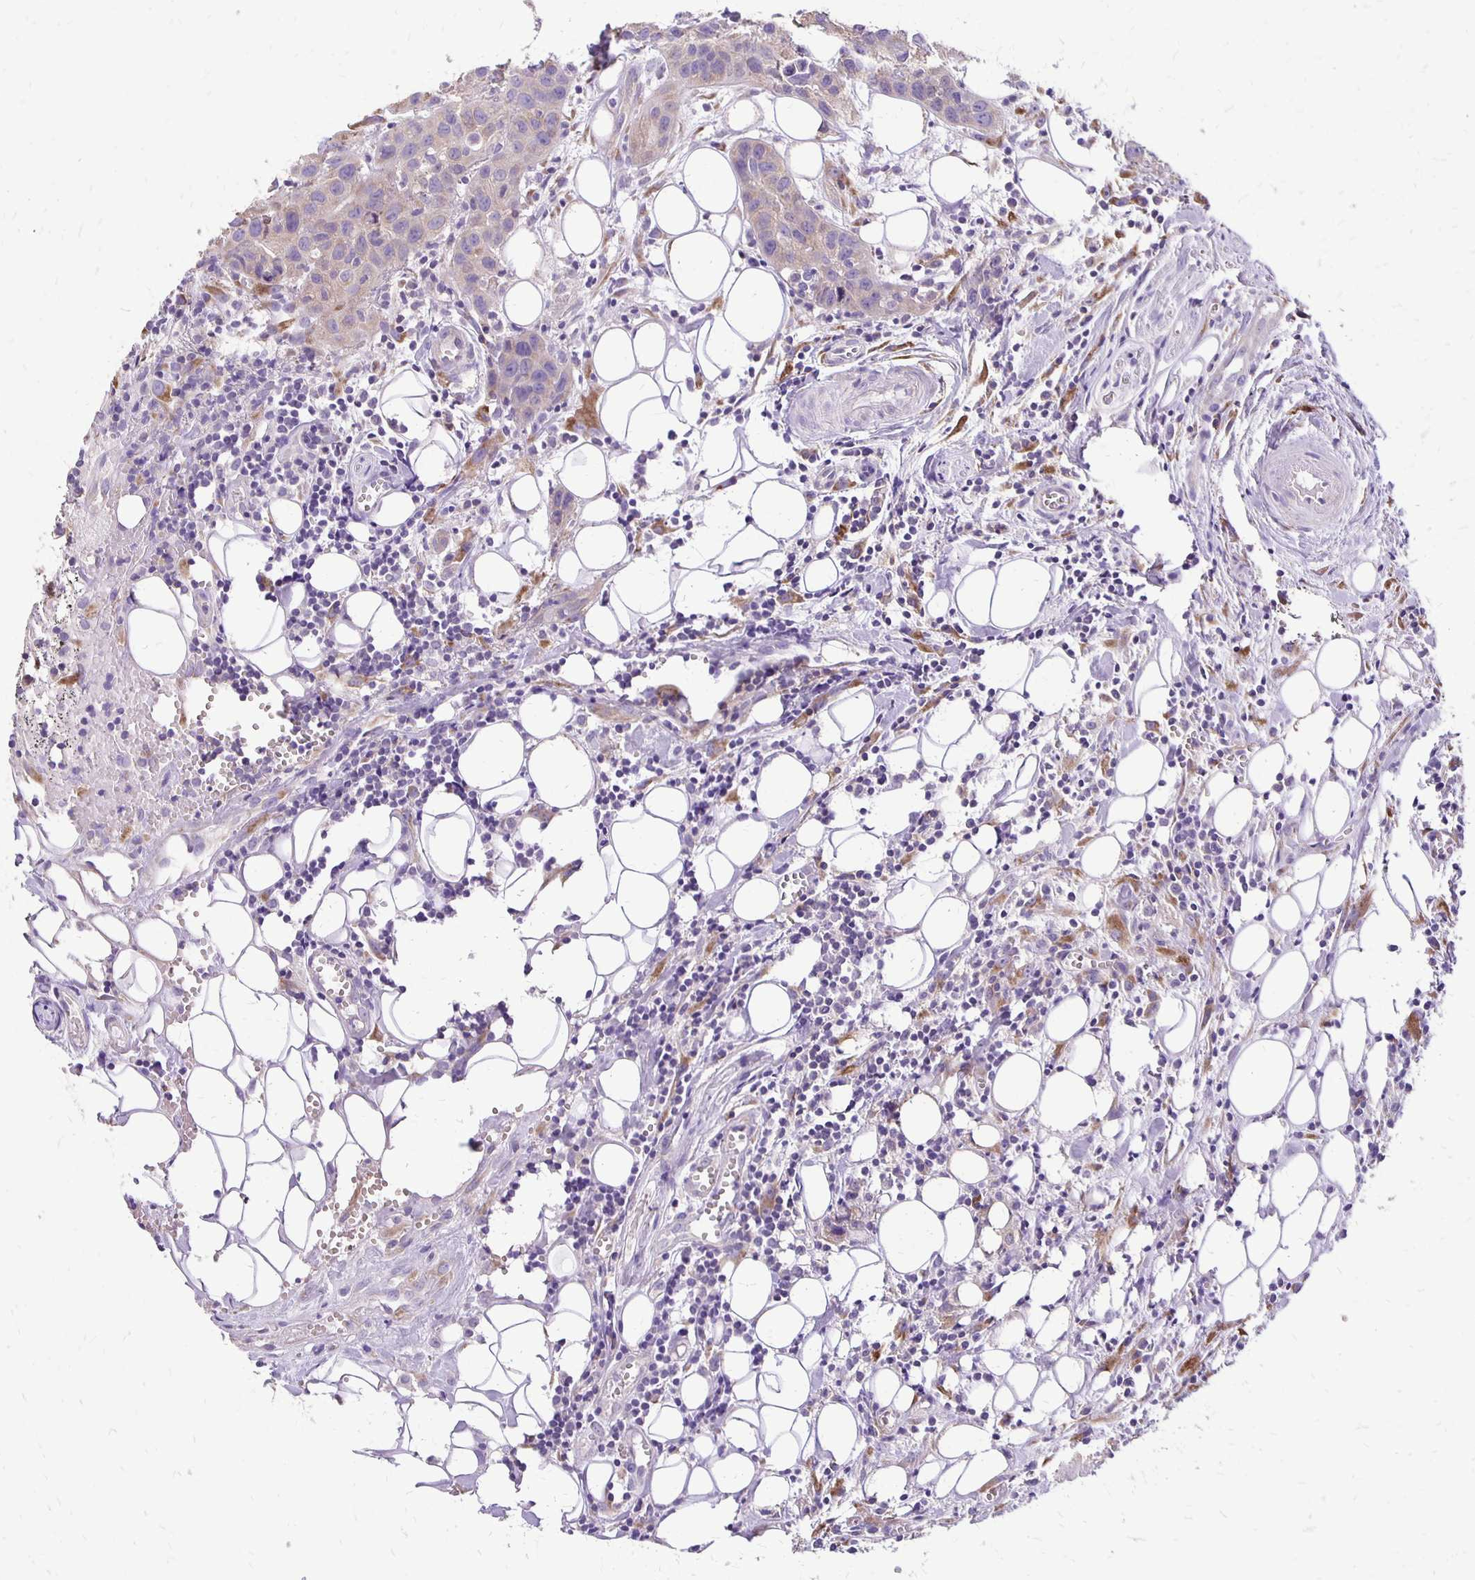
{"staining": {"intensity": "weak", "quantity": "<25%", "location": "cytoplasmic/membranous"}, "tissue": "head and neck cancer", "cell_type": "Tumor cells", "image_type": "cancer", "snomed": [{"axis": "morphology", "description": "Squamous cell carcinoma, NOS"}, {"axis": "topography", "description": "Oral tissue"}, {"axis": "topography", "description": "Head-Neck"}], "caption": "IHC image of neoplastic tissue: squamous cell carcinoma (head and neck) stained with DAB (3,3'-diaminobenzidine) demonstrates no significant protein staining in tumor cells. (Brightfield microscopy of DAB (3,3'-diaminobenzidine) immunohistochemistry at high magnification).", "gene": "ANKRD45", "patient": {"sex": "male", "age": 58}}